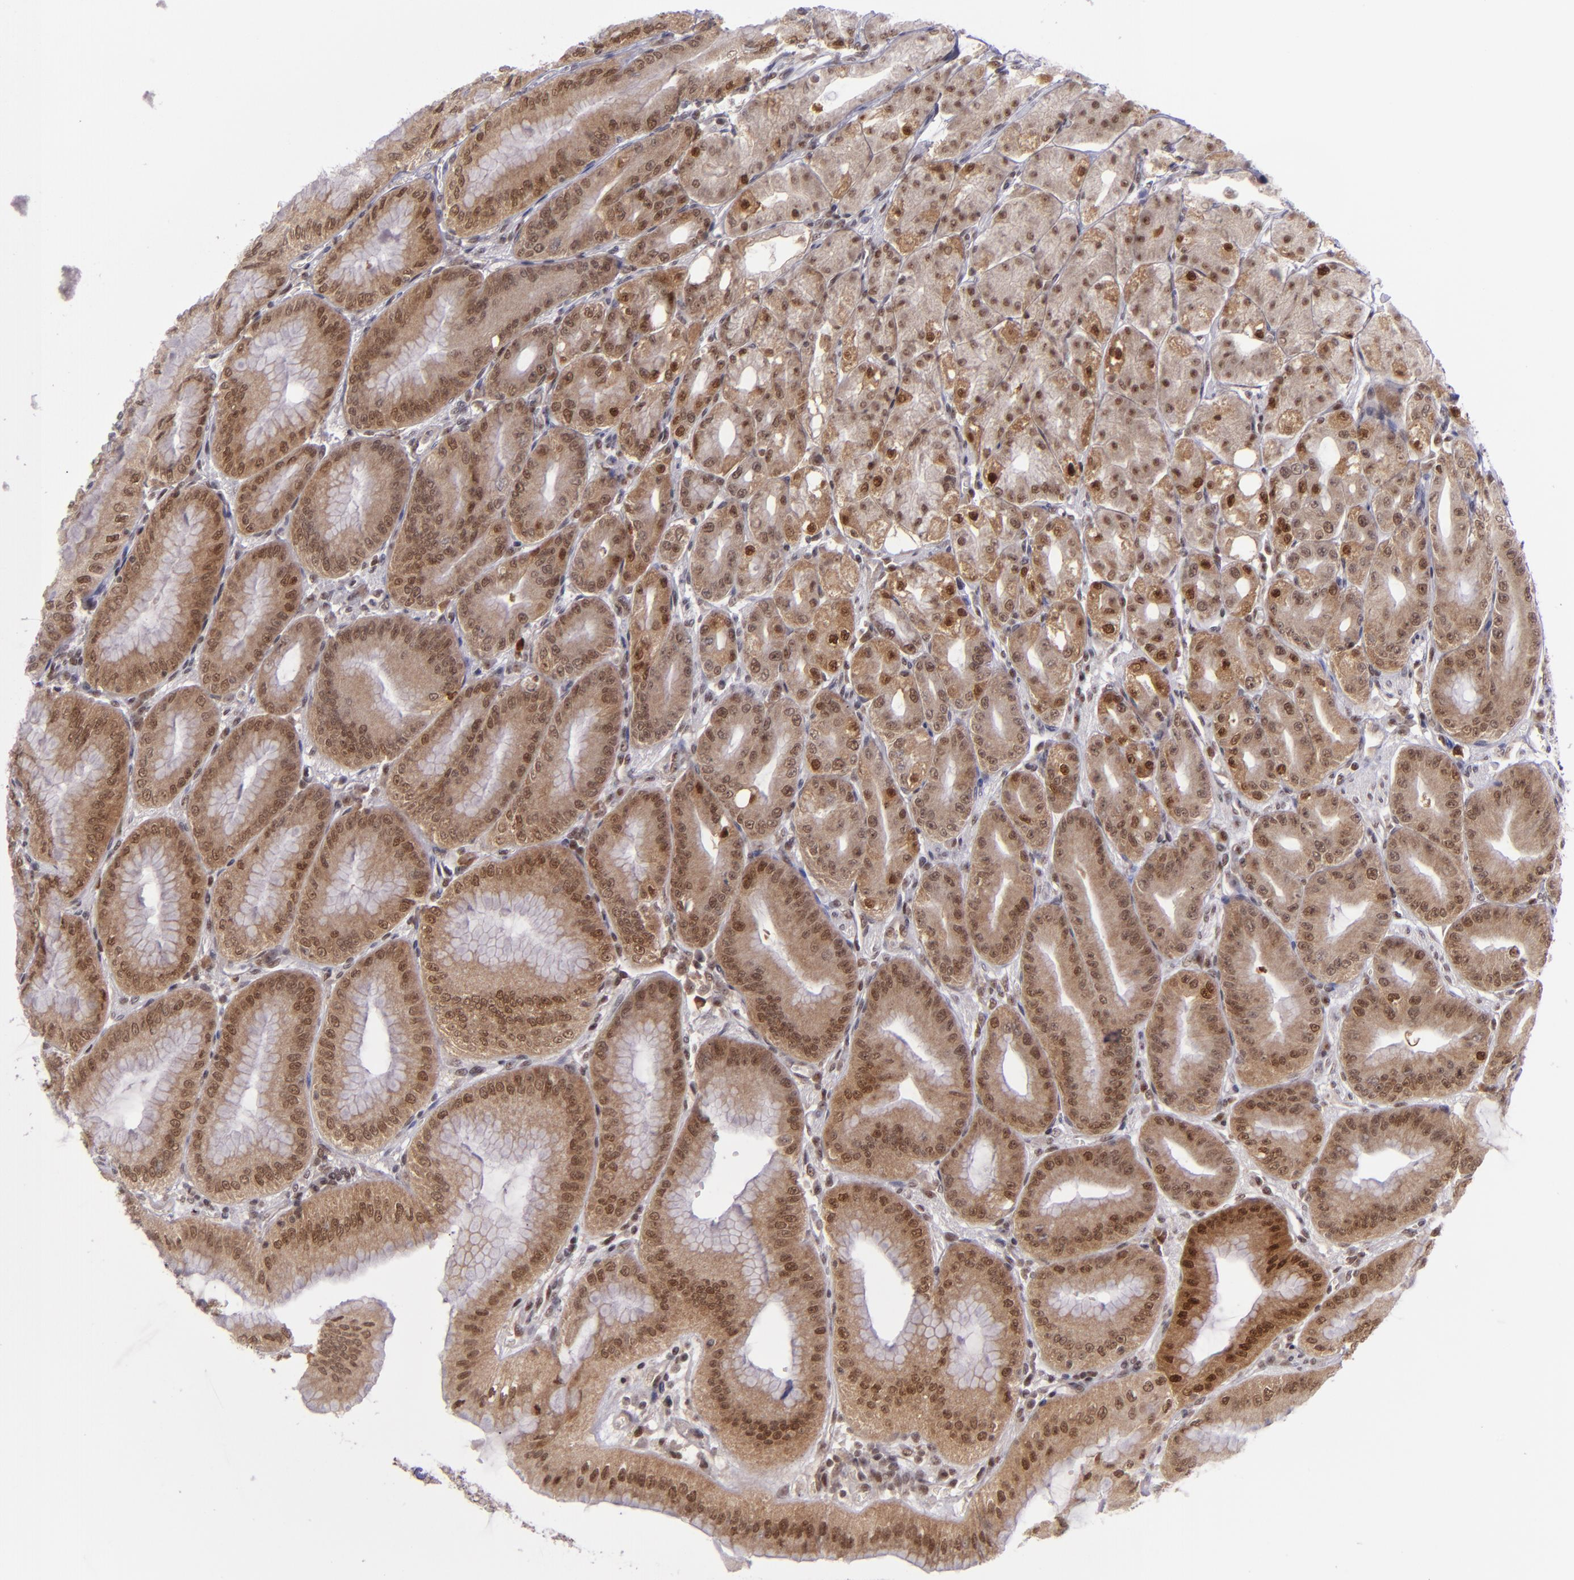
{"staining": {"intensity": "strong", "quantity": ">75%", "location": "cytoplasmic/membranous,nuclear"}, "tissue": "stomach", "cell_type": "Glandular cells", "image_type": "normal", "snomed": [{"axis": "morphology", "description": "Normal tissue, NOS"}, {"axis": "topography", "description": "Stomach, lower"}], "caption": "Immunohistochemistry of normal stomach displays high levels of strong cytoplasmic/membranous,nuclear expression in approximately >75% of glandular cells. (DAB = brown stain, brightfield microscopy at high magnification).", "gene": "BAG1", "patient": {"sex": "male", "age": 71}}